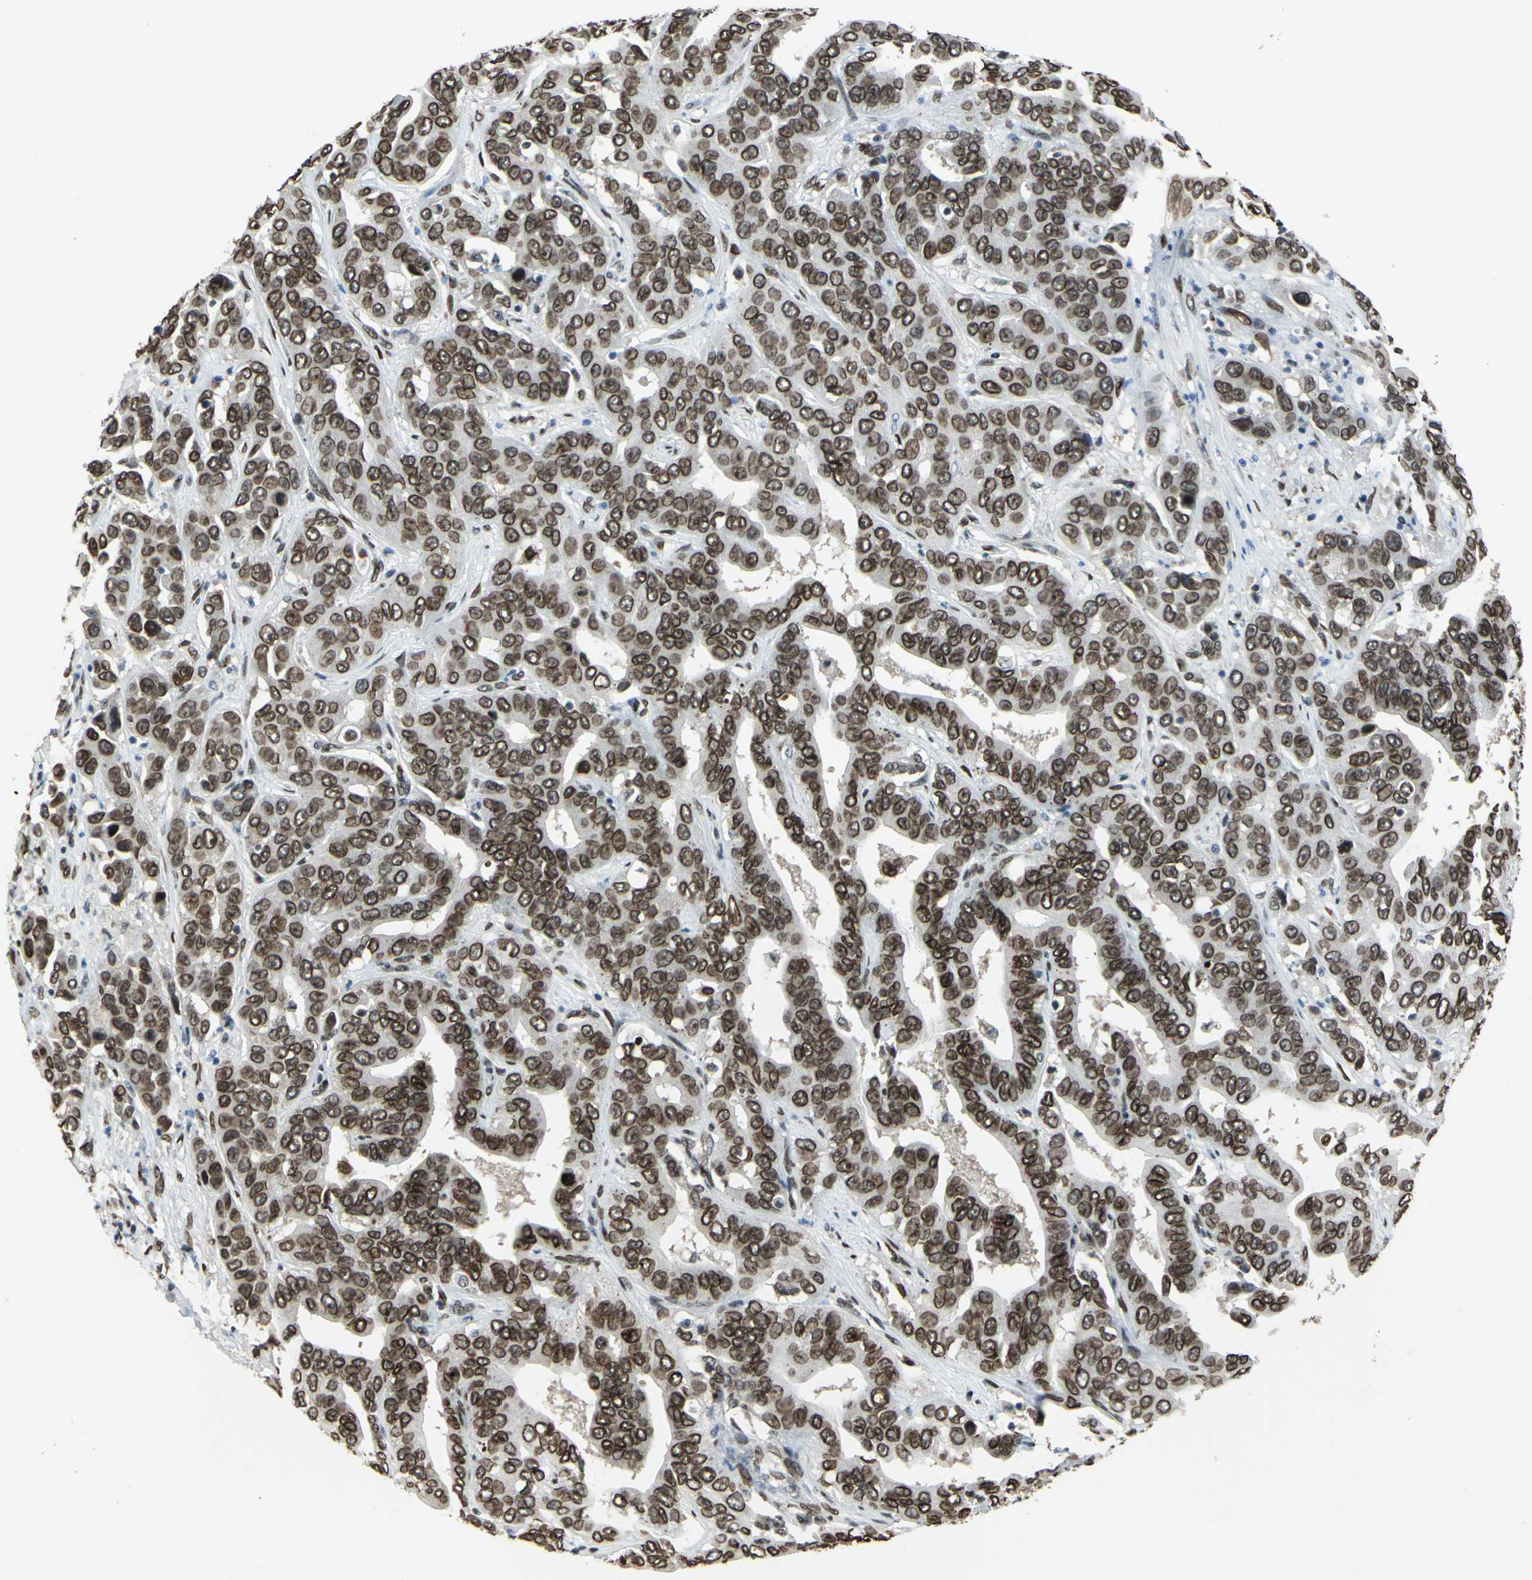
{"staining": {"intensity": "strong", "quantity": ">75%", "location": "cytoplasmic/membranous,nuclear"}, "tissue": "liver cancer", "cell_type": "Tumor cells", "image_type": "cancer", "snomed": [{"axis": "morphology", "description": "Cholangiocarcinoma"}, {"axis": "topography", "description": "Liver"}], "caption": "The immunohistochemical stain shows strong cytoplasmic/membranous and nuclear staining in tumor cells of liver cholangiocarcinoma tissue.", "gene": "ISY1", "patient": {"sex": "female", "age": 52}}